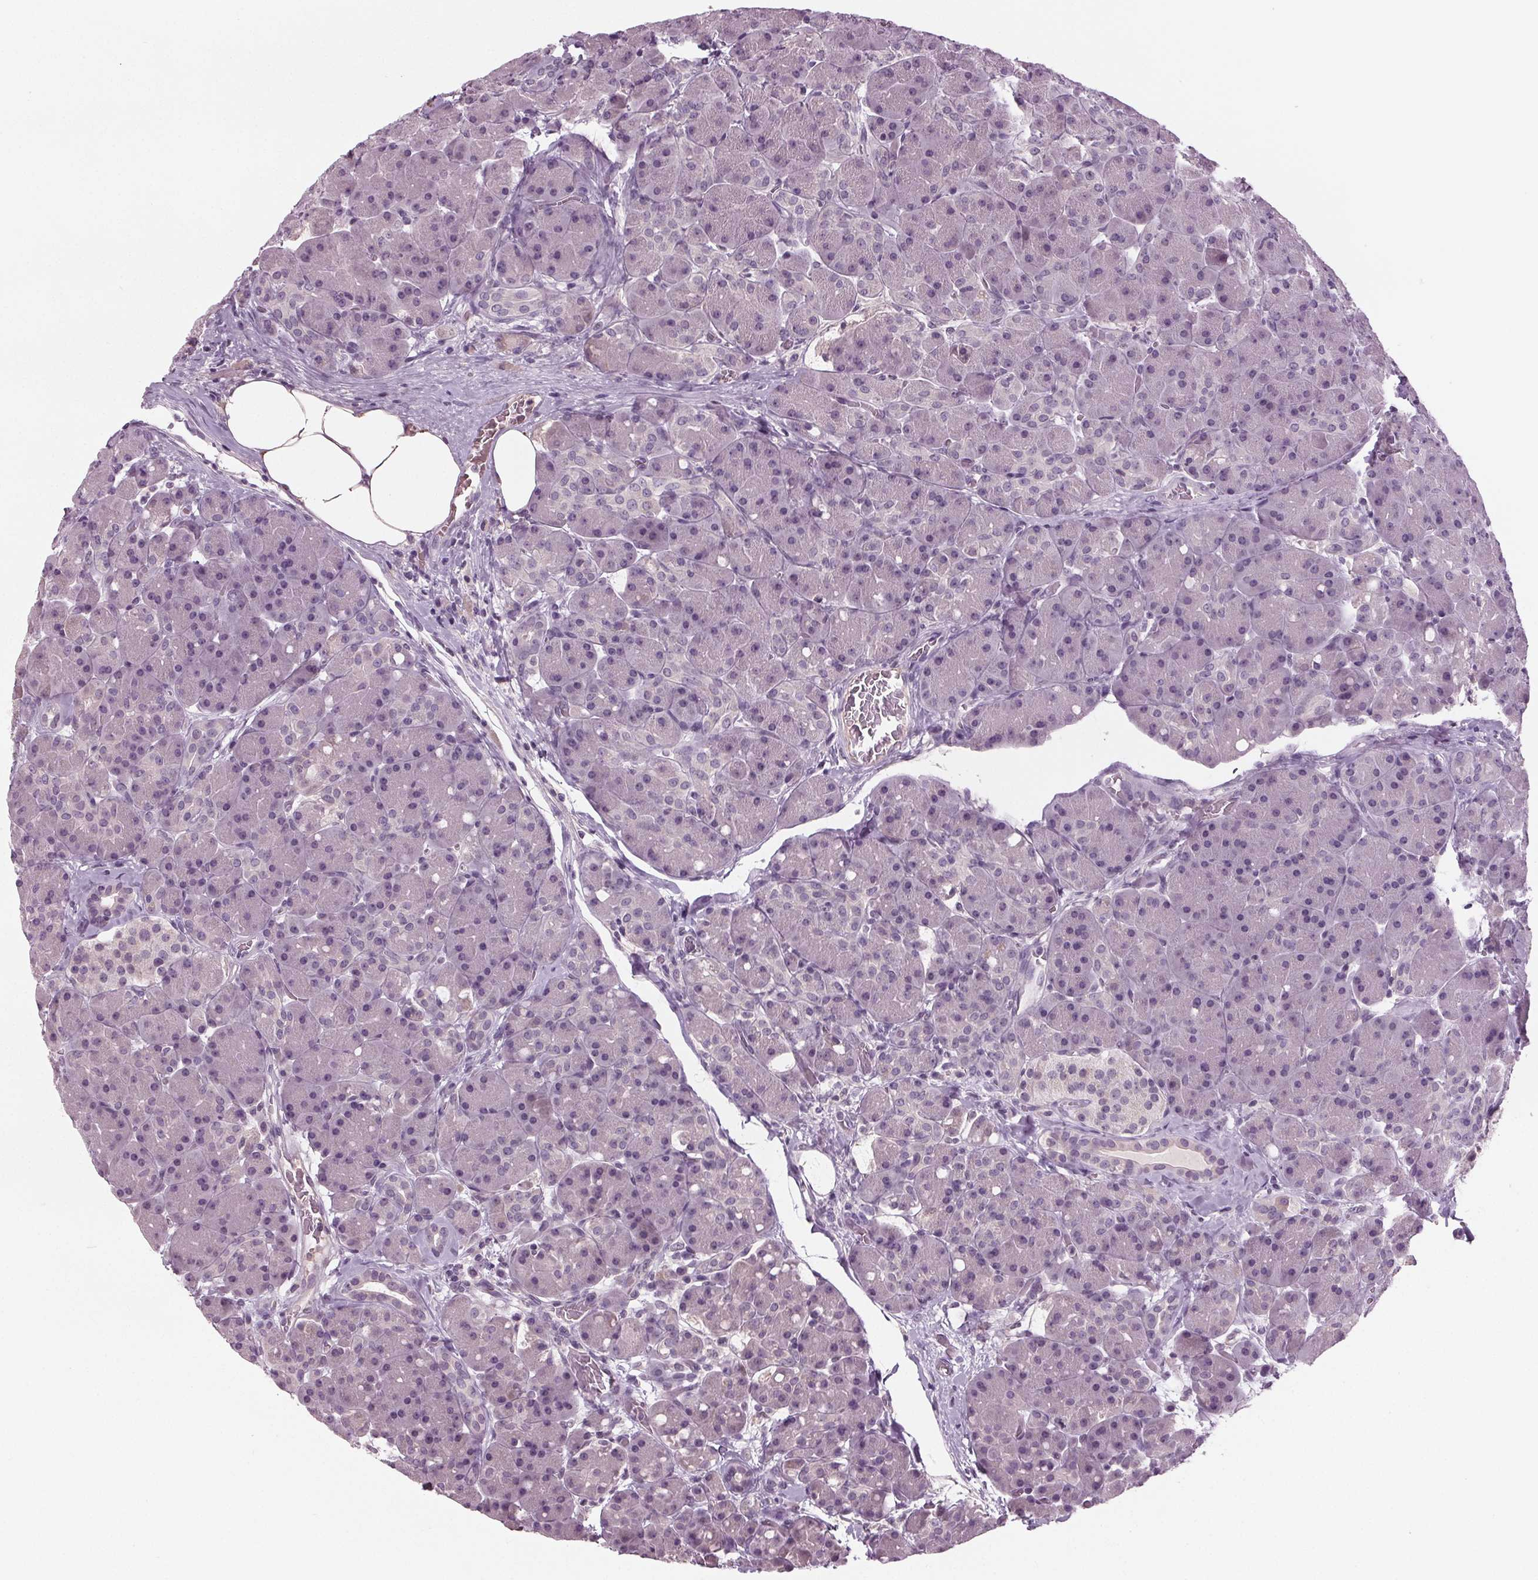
{"staining": {"intensity": "negative", "quantity": "none", "location": "none"}, "tissue": "pancreas", "cell_type": "Exocrine glandular cells", "image_type": "normal", "snomed": [{"axis": "morphology", "description": "Normal tissue, NOS"}, {"axis": "topography", "description": "Pancreas"}], "caption": "An IHC micrograph of unremarkable pancreas is shown. There is no staining in exocrine glandular cells of pancreas.", "gene": "BHLHE22", "patient": {"sex": "male", "age": 55}}